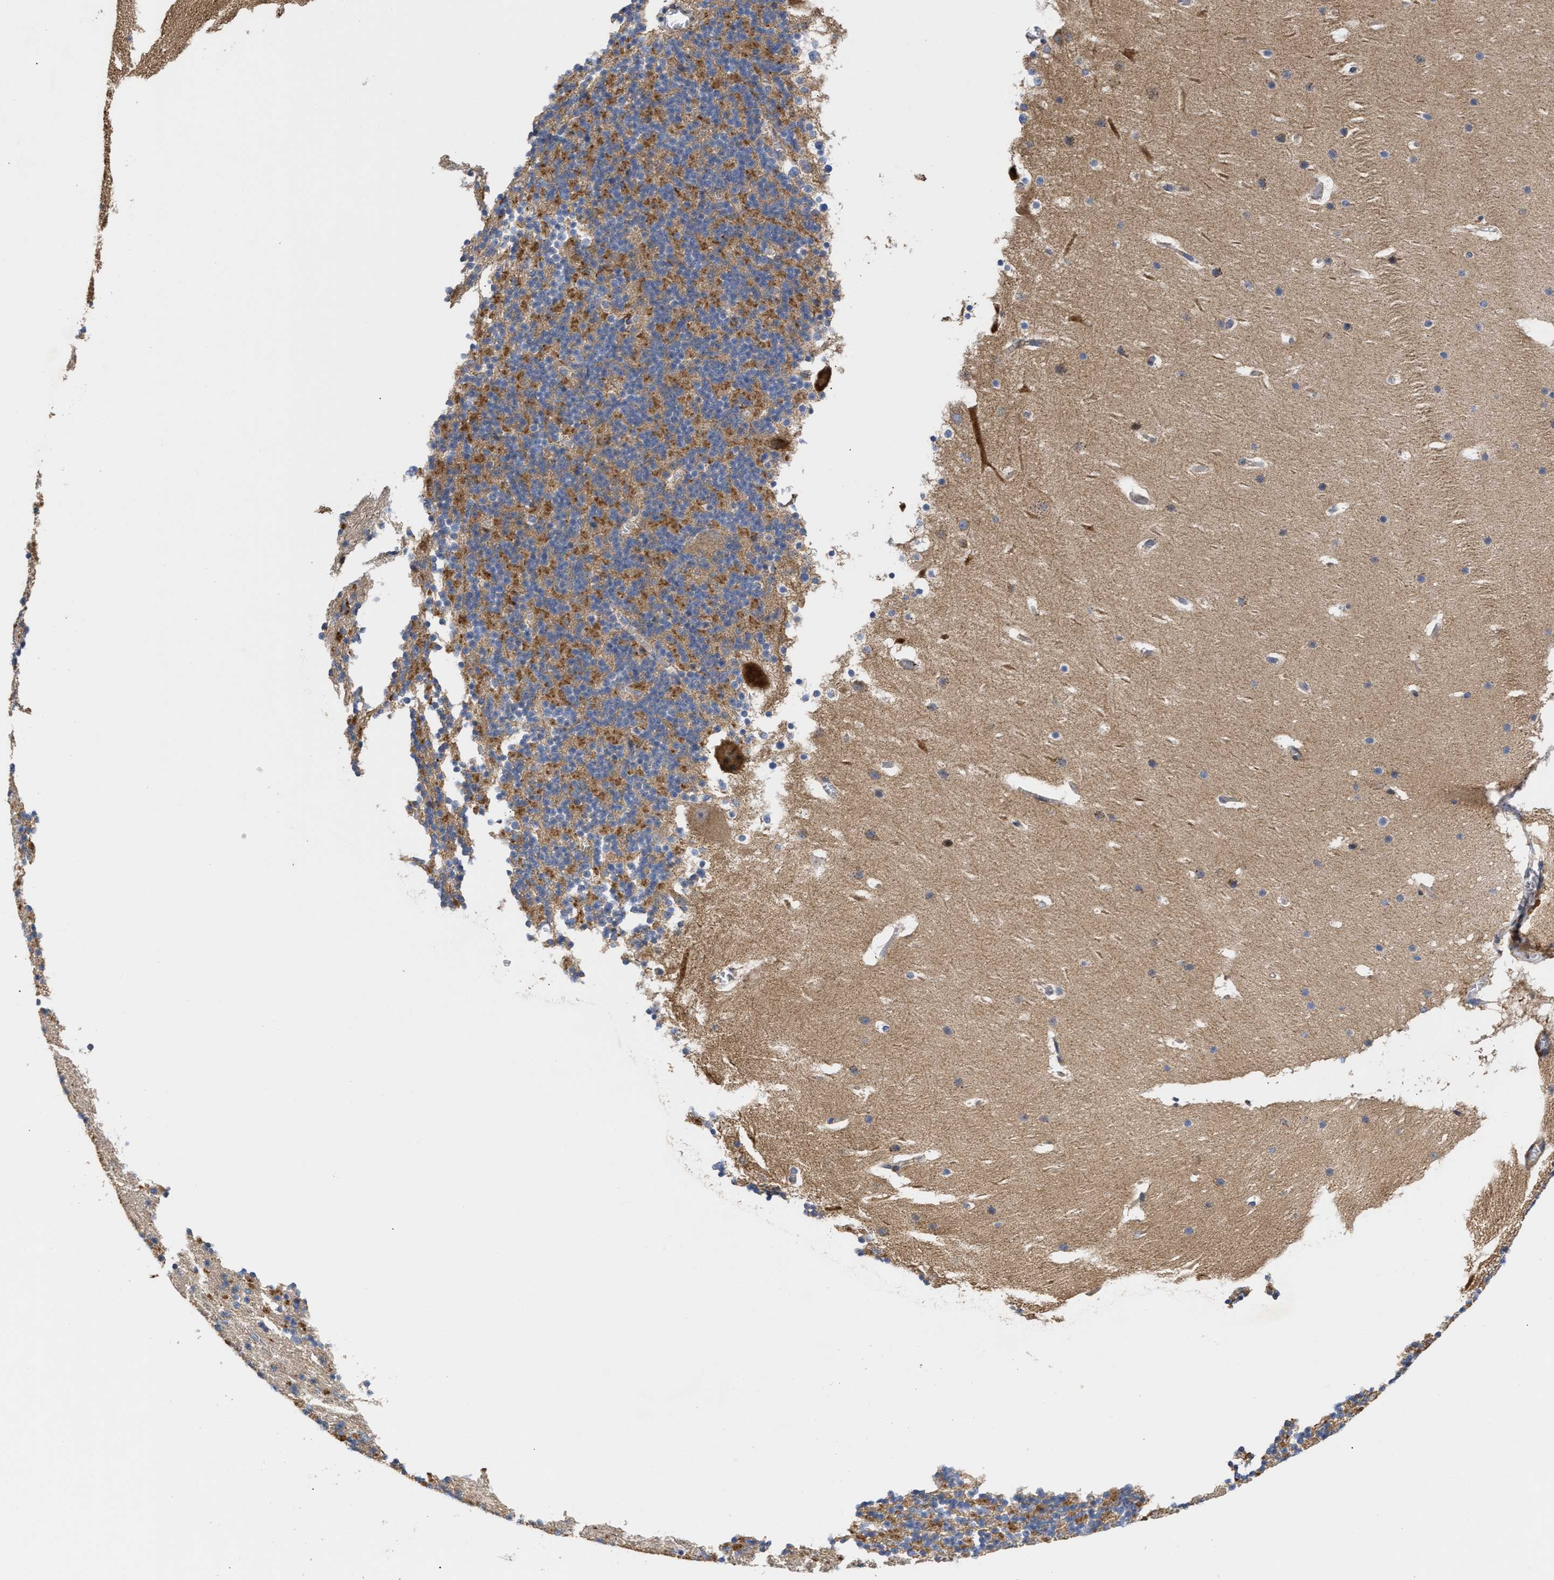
{"staining": {"intensity": "moderate", "quantity": "25%-75%", "location": "cytoplasmic/membranous"}, "tissue": "cerebellum", "cell_type": "Cells in granular layer", "image_type": "normal", "snomed": [{"axis": "morphology", "description": "Normal tissue, NOS"}, {"axis": "topography", "description": "Cerebellum"}], "caption": "Immunohistochemistry (IHC) photomicrograph of unremarkable human cerebellum stained for a protein (brown), which reveals medium levels of moderate cytoplasmic/membranous expression in about 25%-75% of cells in granular layer.", "gene": "MALSU1", "patient": {"sex": "male", "age": 45}}